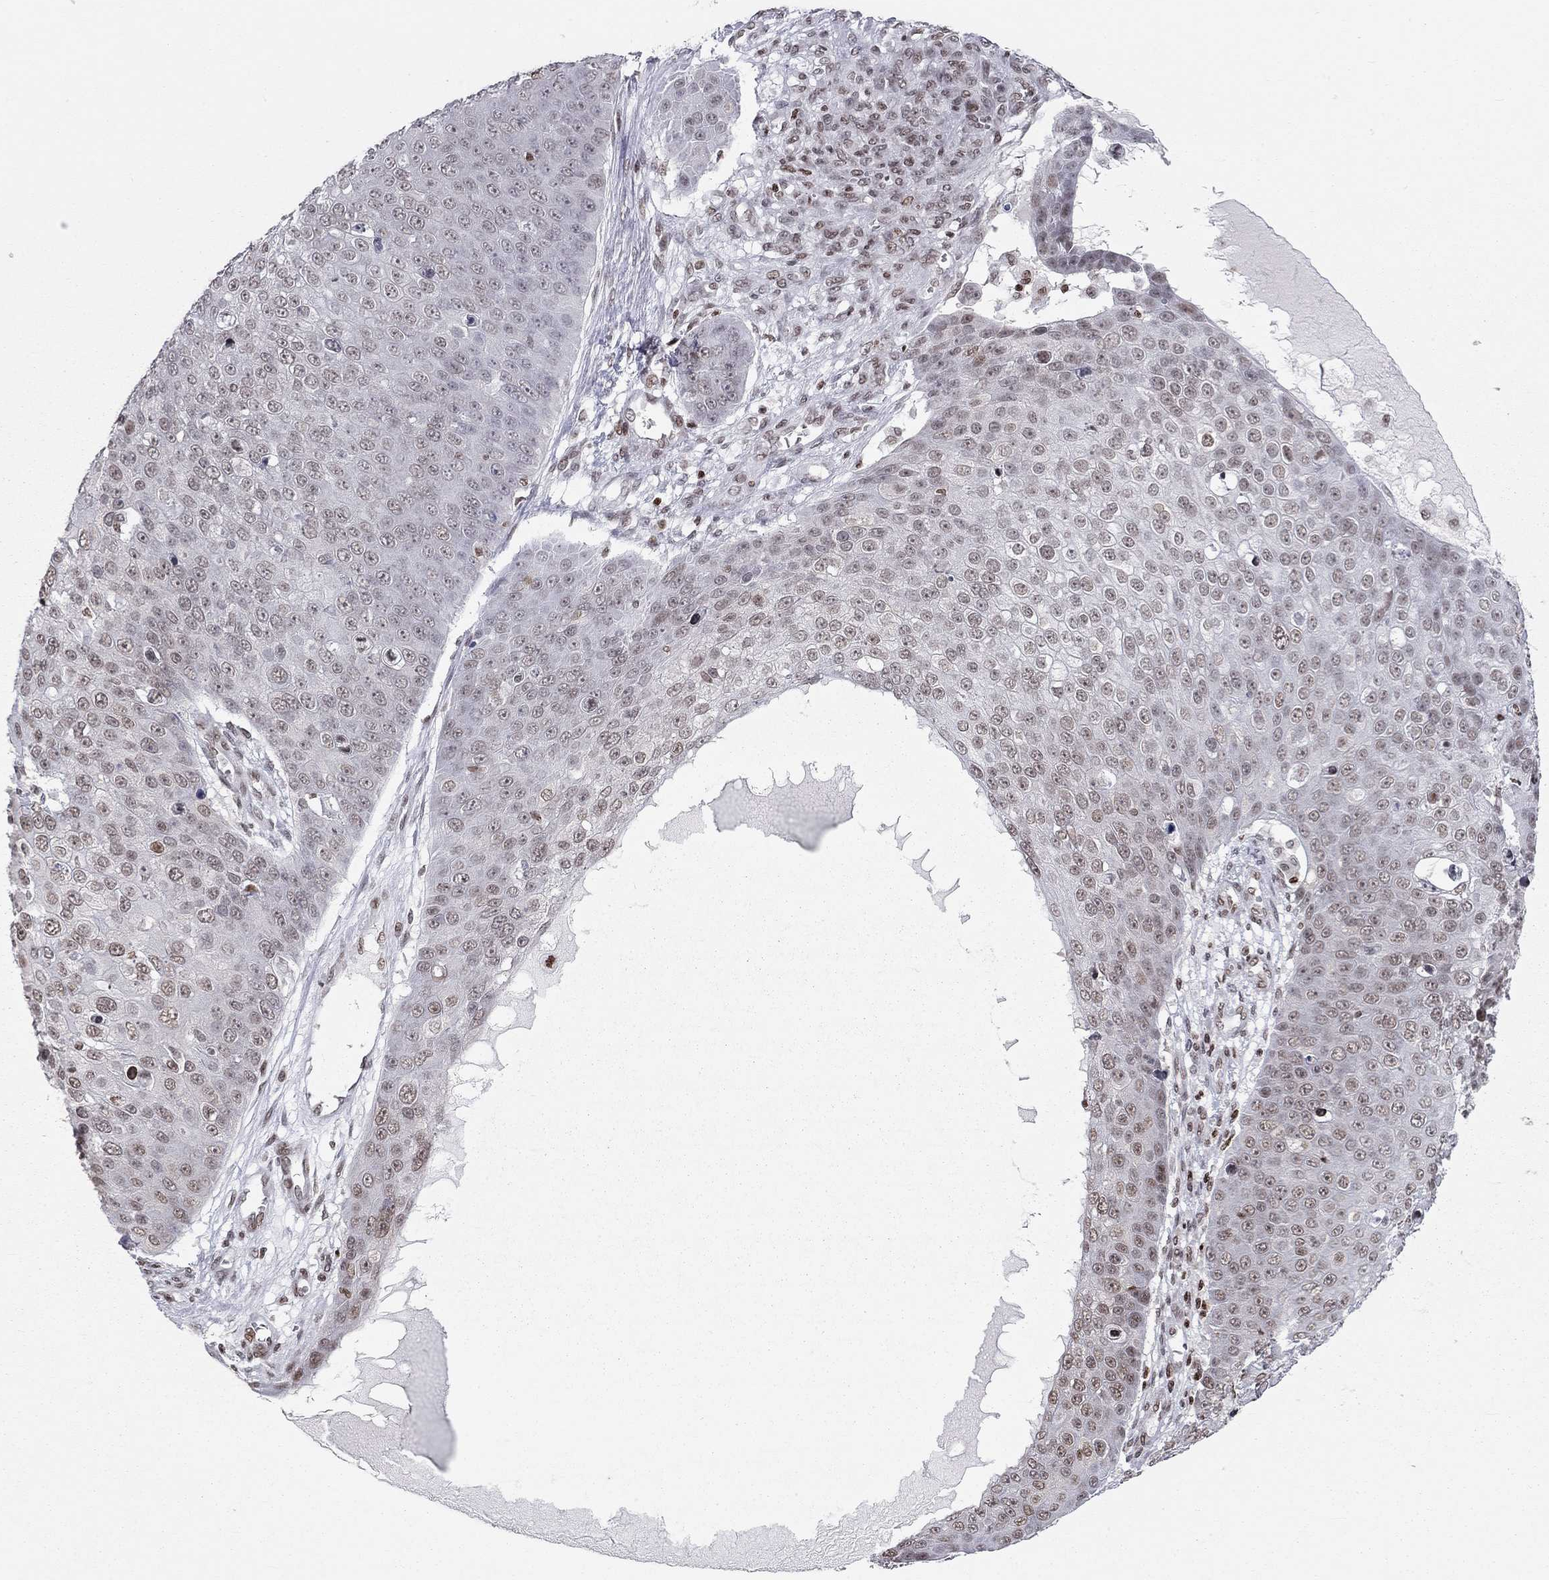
{"staining": {"intensity": "weak", "quantity": "<25%", "location": "nuclear"}, "tissue": "skin cancer", "cell_type": "Tumor cells", "image_type": "cancer", "snomed": [{"axis": "morphology", "description": "Squamous cell carcinoma, NOS"}, {"axis": "topography", "description": "Skin"}], "caption": "Tumor cells are negative for brown protein staining in skin cancer (squamous cell carcinoma).", "gene": "H2AX", "patient": {"sex": "male", "age": 71}}